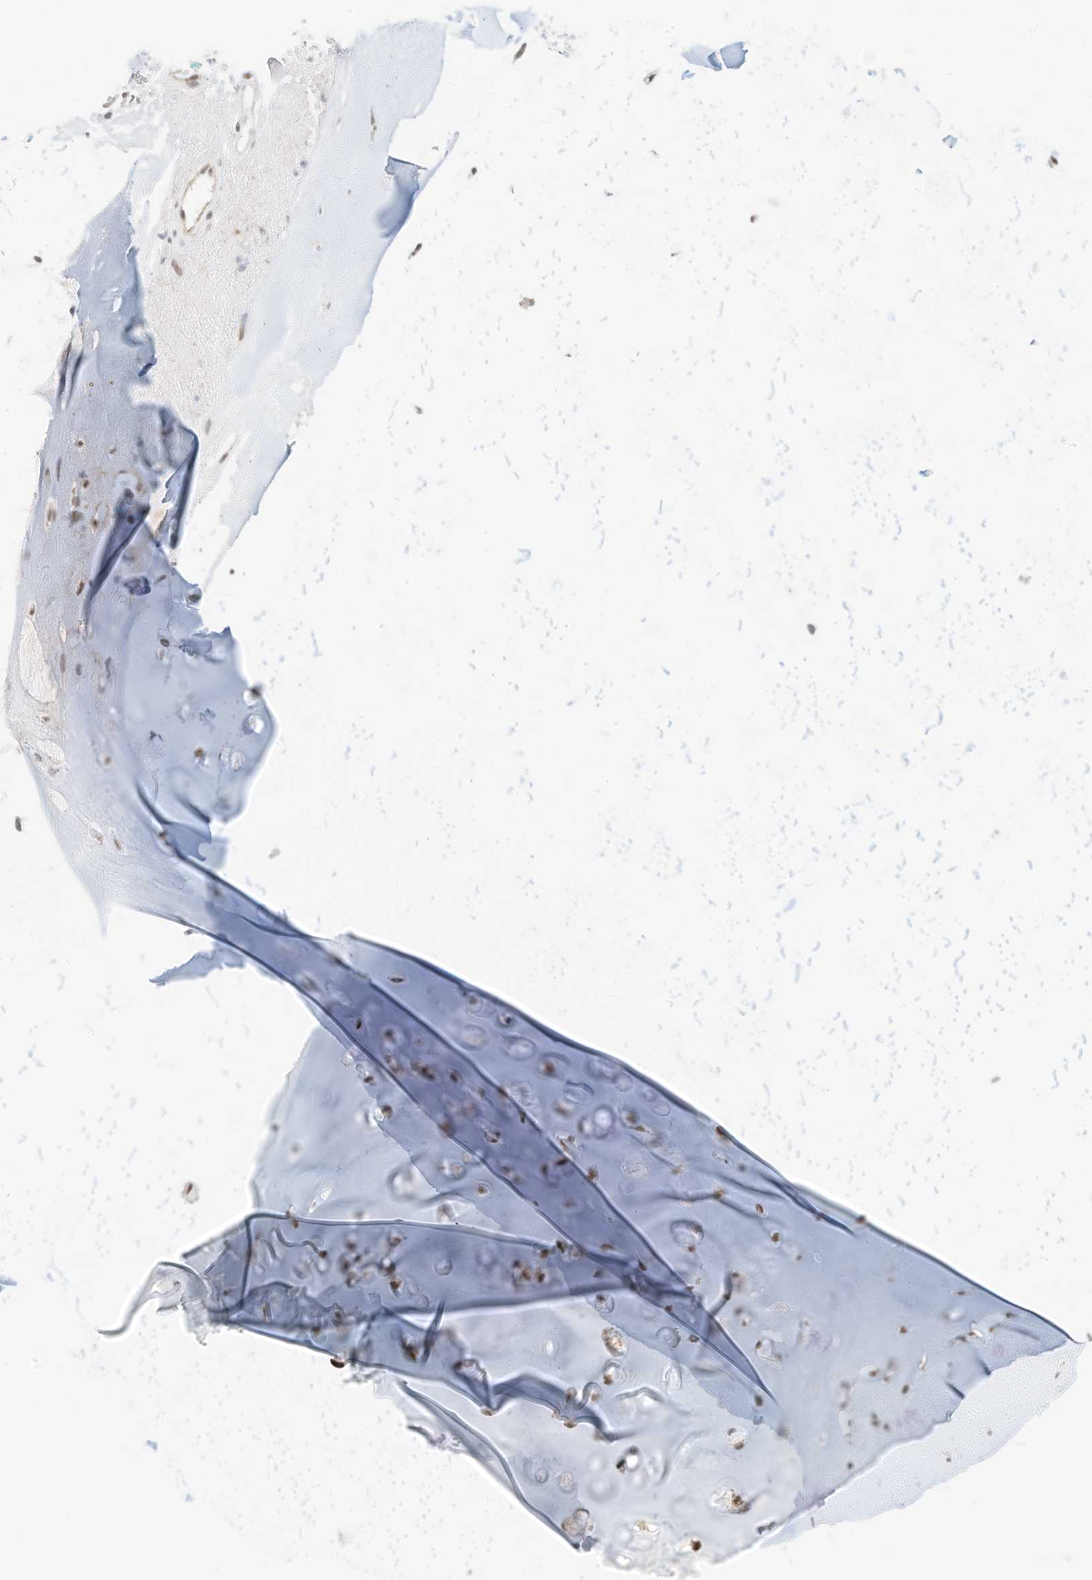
{"staining": {"intensity": "weak", "quantity": ">75%", "location": "nuclear"}, "tissue": "adipose tissue", "cell_type": "Adipocytes", "image_type": "normal", "snomed": [{"axis": "morphology", "description": "Normal tissue, NOS"}, {"axis": "morphology", "description": "Basal cell carcinoma"}, {"axis": "topography", "description": "Cartilage tissue"}, {"axis": "topography", "description": "Nasopharynx"}, {"axis": "topography", "description": "Oral tissue"}], "caption": "This is an image of immunohistochemistry staining of normal adipose tissue, which shows weak expression in the nuclear of adipocytes.", "gene": "OGT", "patient": {"sex": "female", "age": 77}}